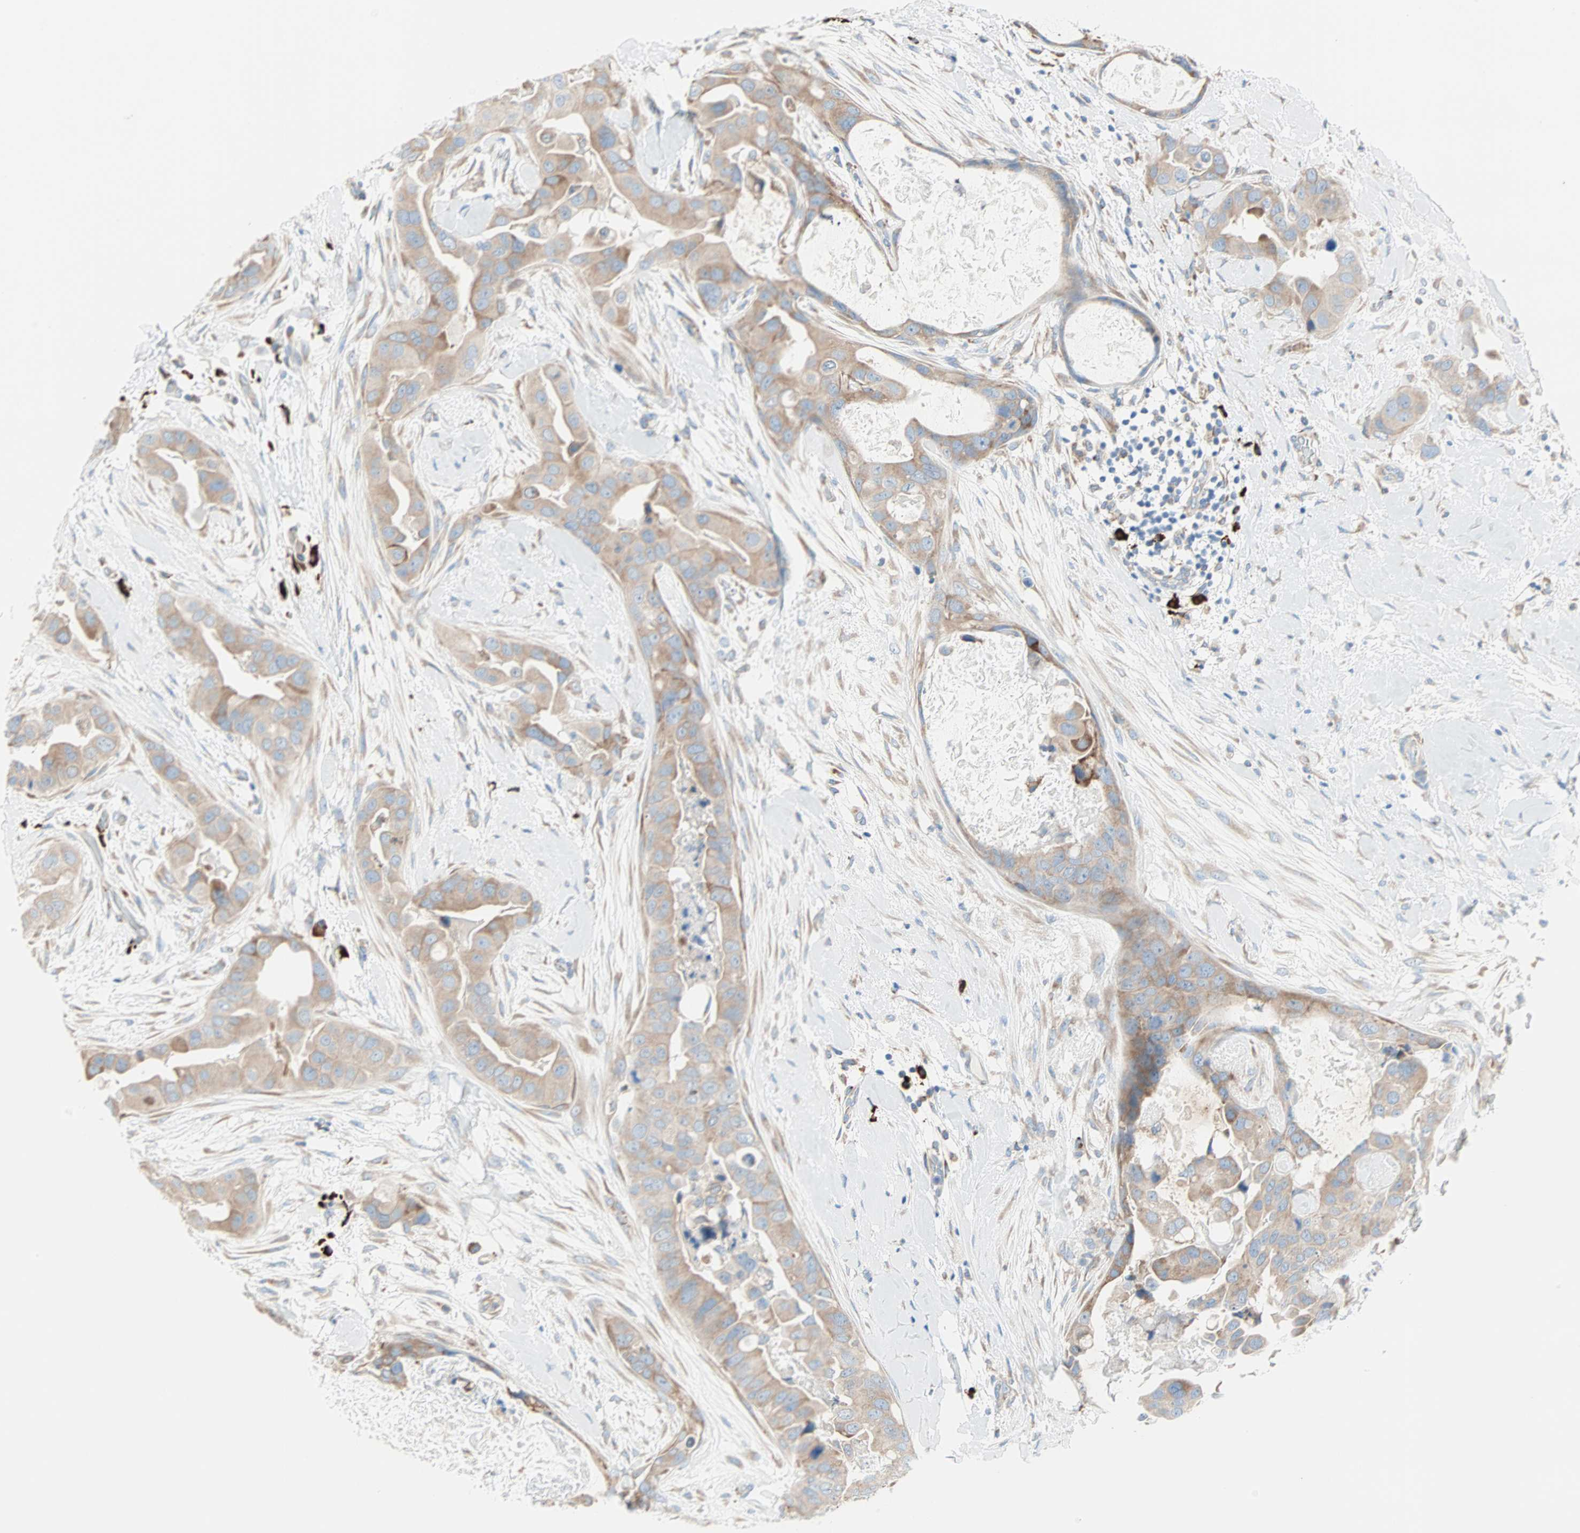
{"staining": {"intensity": "moderate", "quantity": ">75%", "location": "cytoplasmic/membranous"}, "tissue": "breast cancer", "cell_type": "Tumor cells", "image_type": "cancer", "snomed": [{"axis": "morphology", "description": "Duct carcinoma"}, {"axis": "topography", "description": "Breast"}], "caption": "A medium amount of moderate cytoplasmic/membranous positivity is identified in about >75% of tumor cells in invasive ductal carcinoma (breast) tissue.", "gene": "PLCXD1", "patient": {"sex": "female", "age": 40}}